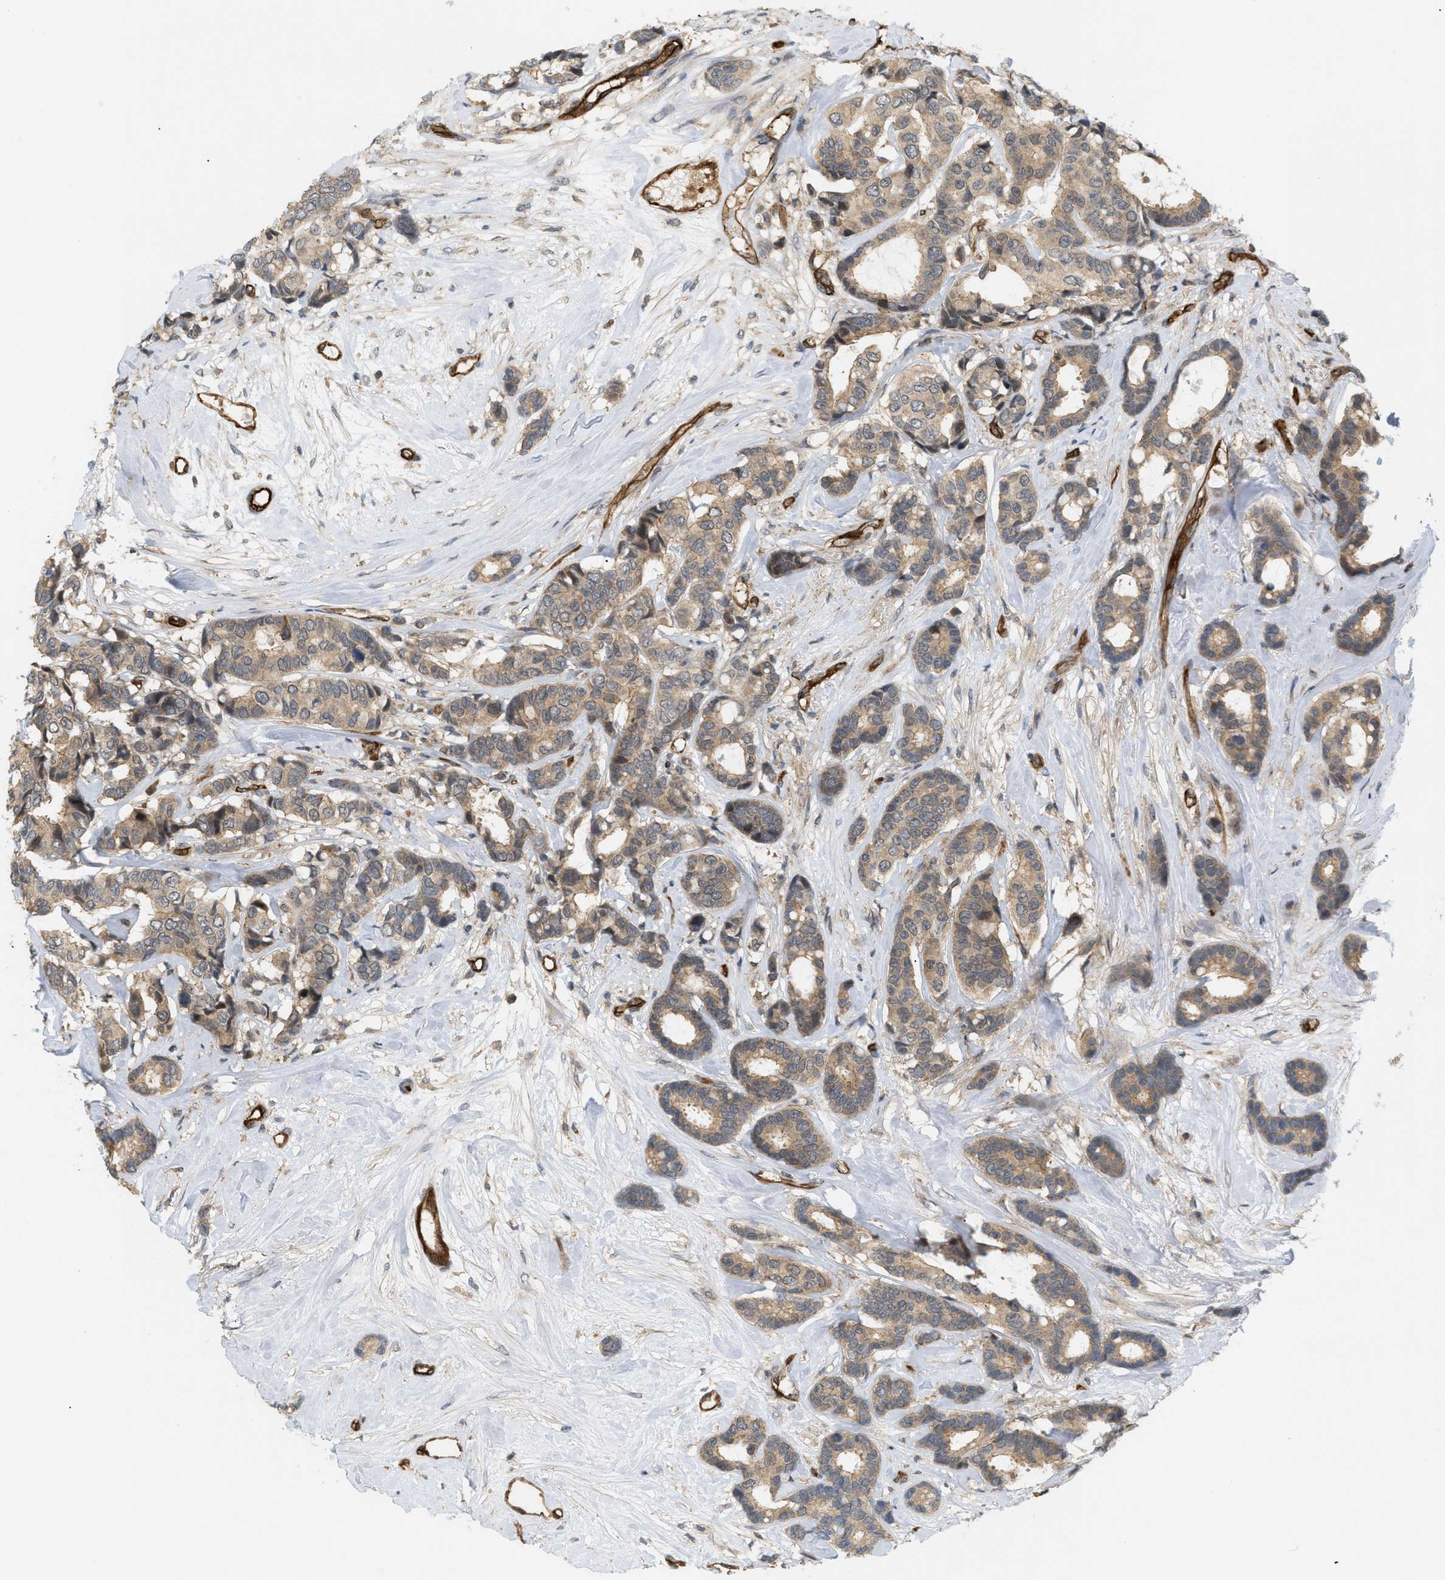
{"staining": {"intensity": "moderate", "quantity": ">75%", "location": "cytoplasmic/membranous"}, "tissue": "breast cancer", "cell_type": "Tumor cells", "image_type": "cancer", "snomed": [{"axis": "morphology", "description": "Duct carcinoma"}, {"axis": "topography", "description": "Breast"}], "caption": "Immunohistochemistry (IHC) histopathology image of neoplastic tissue: invasive ductal carcinoma (breast) stained using immunohistochemistry (IHC) reveals medium levels of moderate protein expression localized specifically in the cytoplasmic/membranous of tumor cells, appearing as a cytoplasmic/membranous brown color.", "gene": "PALMD", "patient": {"sex": "female", "age": 87}}